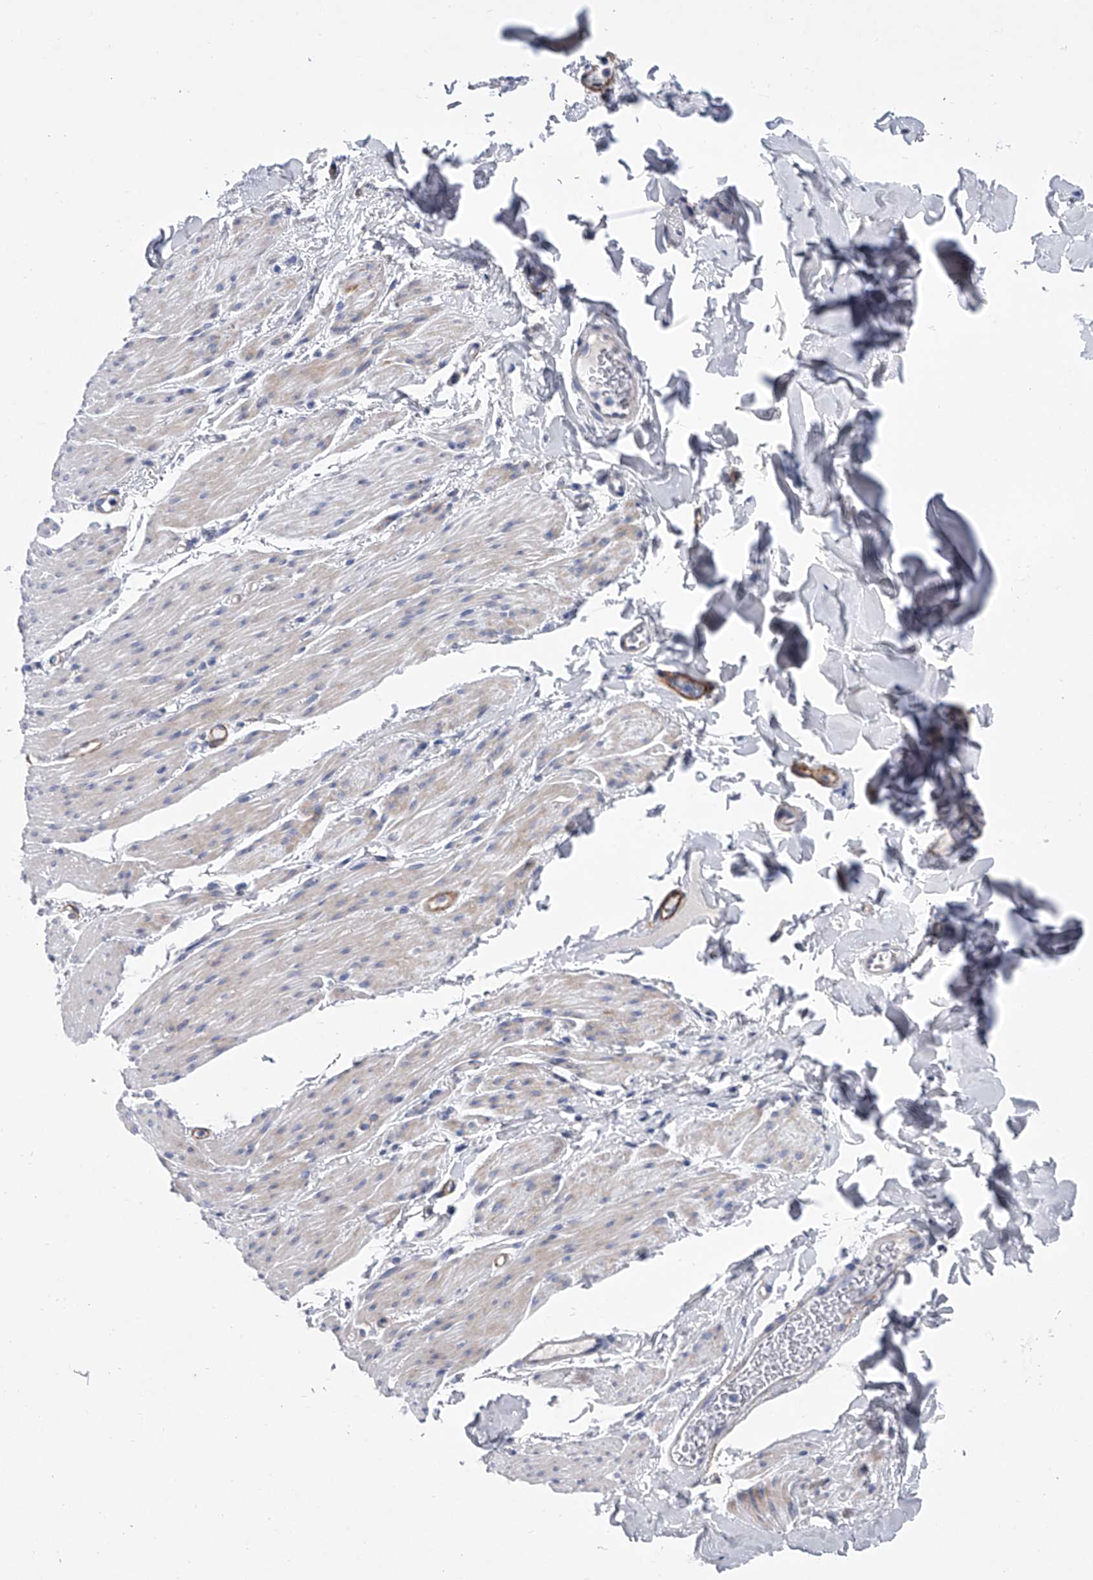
{"staining": {"intensity": "weak", "quantity": "25%-75%", "location": "cytoplasmic/membranous"}, "tissue": "smooth muscle", "cell_type": "Smooth muscle cells", "image_type": "normal", "snomed": [{"axis": "morphology", "description": "Normal tissue, NOS"}, {"axis": "topography", "description": "Colon"}, {"axis": "topography", "description": "Peripheral nerve tissue"}], "caption": "Immunohistochemical staining of normal human smooth muscle demonstrates 25%-75% levels of weak cytoplasmic/membranous protein staining in approximately 25%-75% of smooth muscle cells.", "gene": "ALG14", "patient": {"sex": "female", "age": 61}}